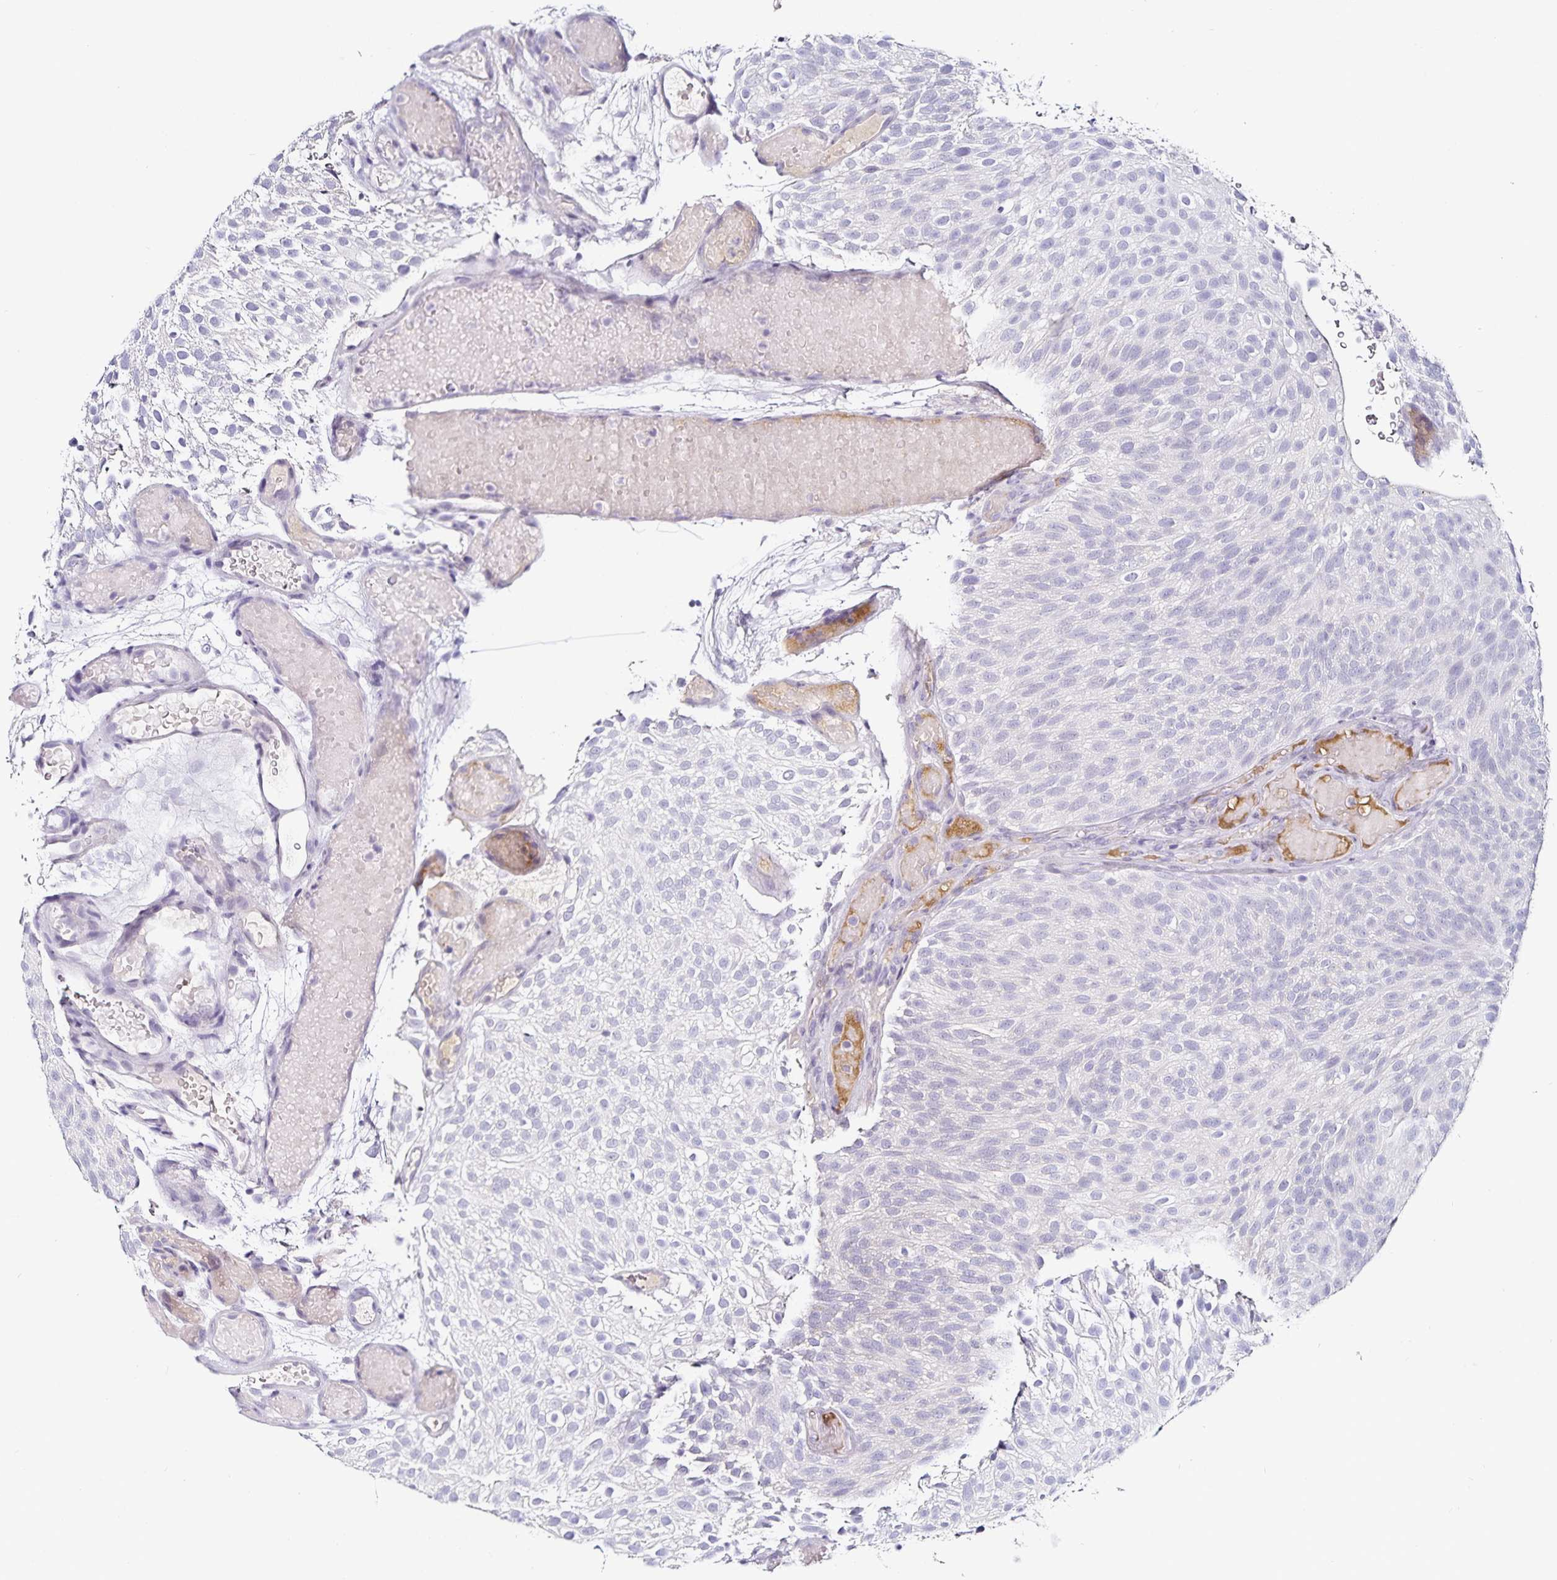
{"staining": {"intensity": "negative", "quantity": "none", "location": "none"}, "tissue": "urothelial cancer", "cell_type": "Tumor cells", "image_type": "cancer", "snomed": [{"axis": "morphology", "description": "Urothelial carcinoma, Low grade"}, {"axis": "topography", "description": "Urinary bladder"}], "caption": "The micrograph demonstrates no significant positivity in tumor cells of low-grade urothelial carcinoma.", "gene": "TTR", "patient": {"sex": "male", "age": 78}}